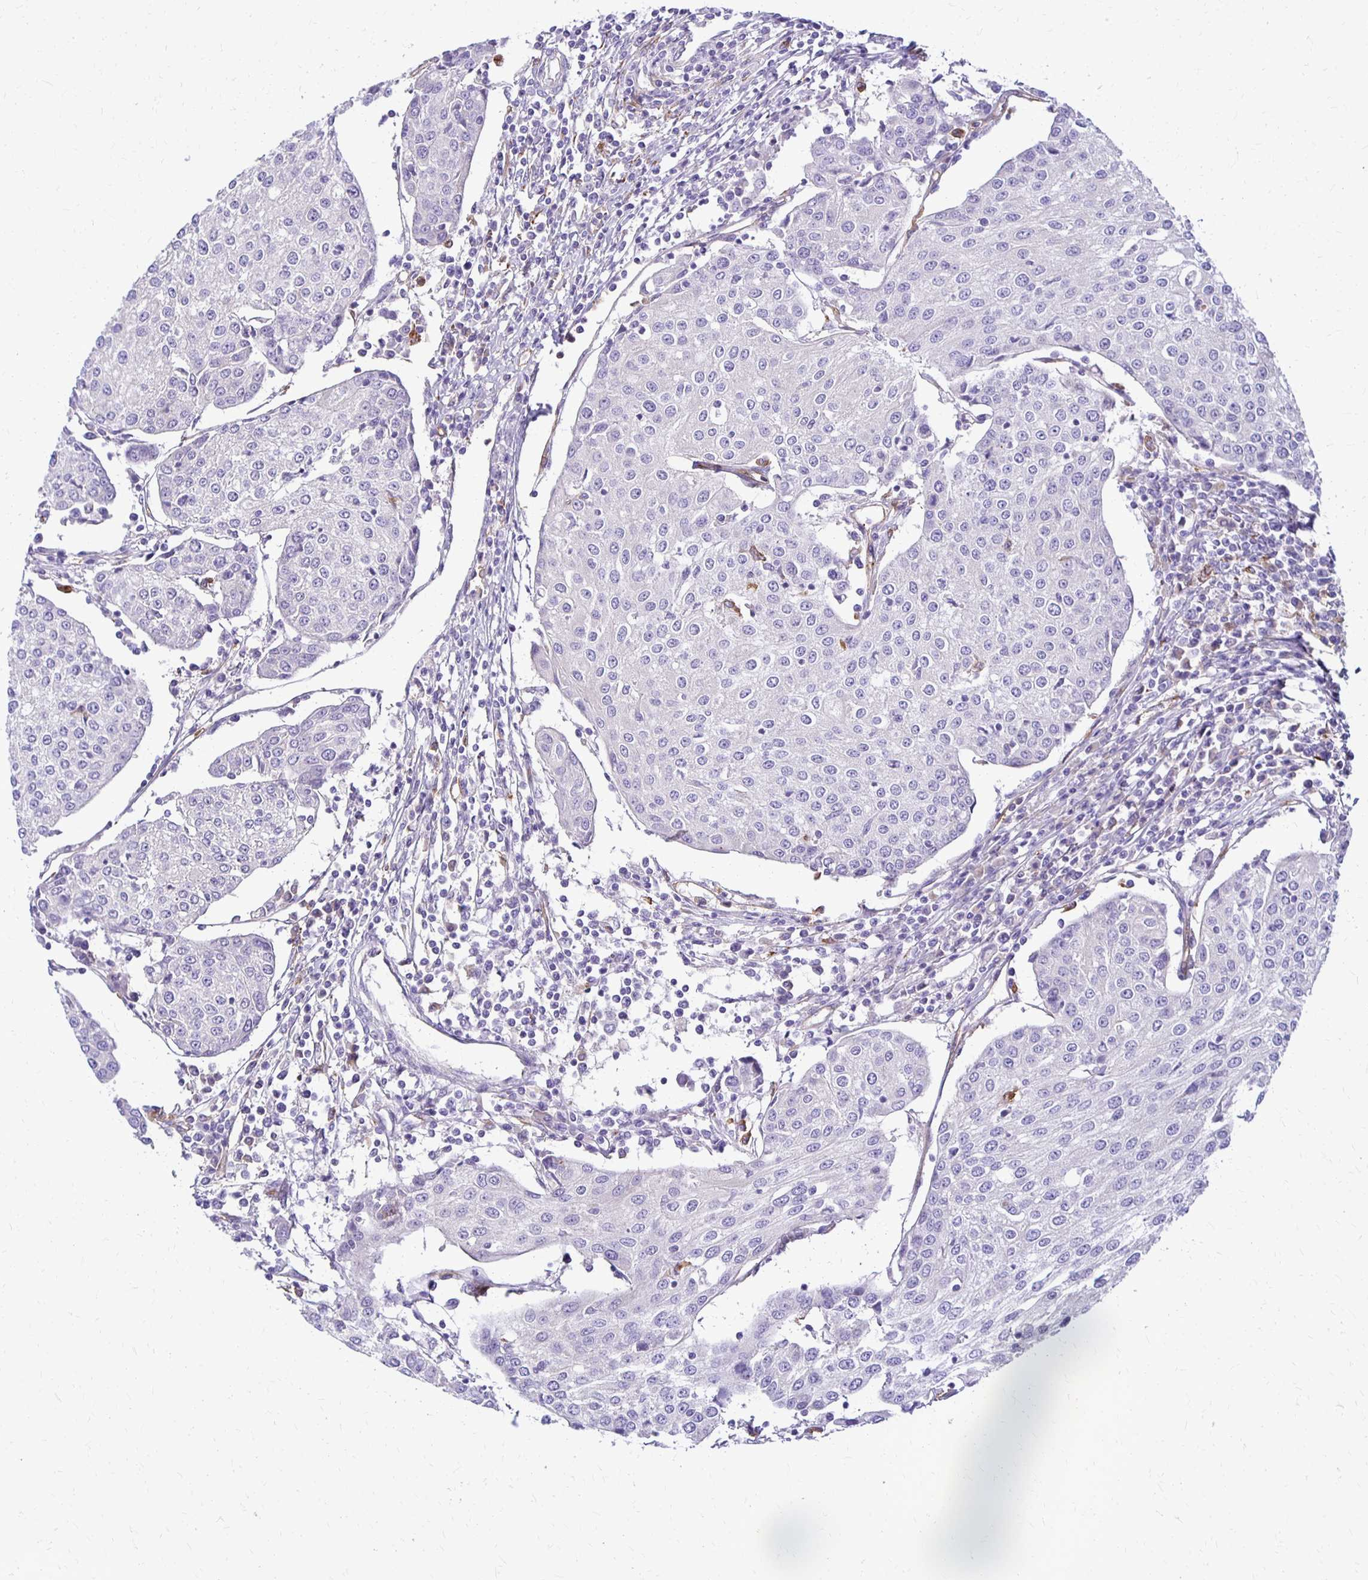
{"staining": {"intensity": "negative", "quantity": "none", "location": "none"}, "tissue": "urothelial cancer", "cell_type": "Tumor cells", "image_type": "cancer", "snomed": [{"axis": "morphology", "description": "Urothelial carcinoma, High grade"}, {"axis": "topography", "description": "Urinary bladder"}], "caption": "DAB immunohistochemical staining of urothelial cancer displays no significant positivity in tumor cells.", "gene": "TTYH1", "patient": {"sex": "female", "age": 85}}